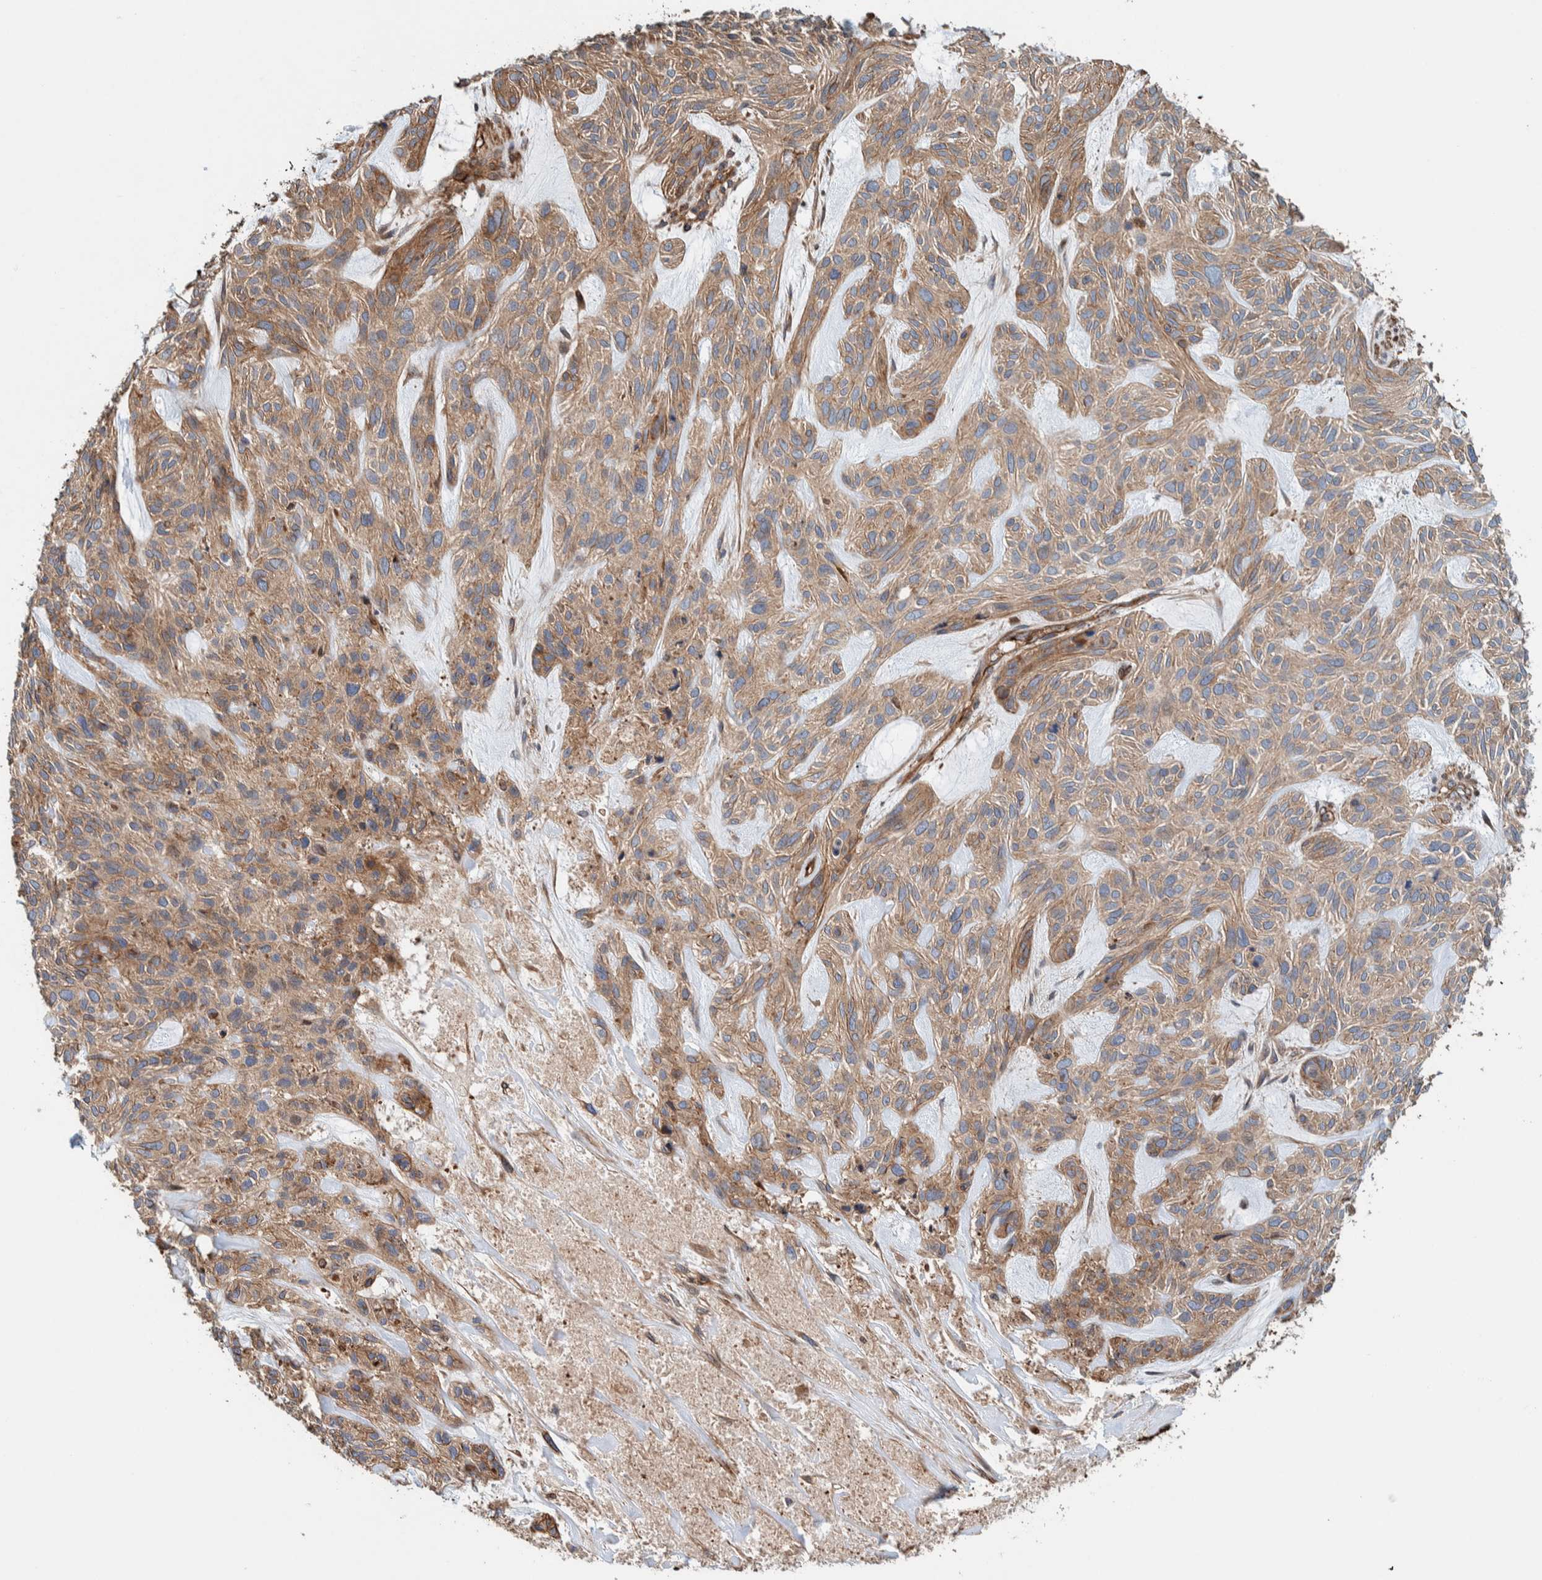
{"staining": {"intensity": "weak", "quantity": ">75%", "location": "cytoplasmic/membranous"}, "tissue": "skin cancer", "cell_type": "Tumor cells", "image_type": "cancer", "snomed": [{"axis": "morphology", "description": "Basal cell carcinoma"}, {"axis": "topography", "description": "Skin"}], "caption": "Immunohistochemistry photomicrograph of neoplastic tissue: skin basal cell carcinoma stained using IHC displays low levels of weak protein expression localized specifically in the cytoplasmic/membranous of tumor cells, appearing as a cytoplasmic/membranous brown color.", "gene": "PKD1L1", "patient": {"sex": "male", "age": 55}}